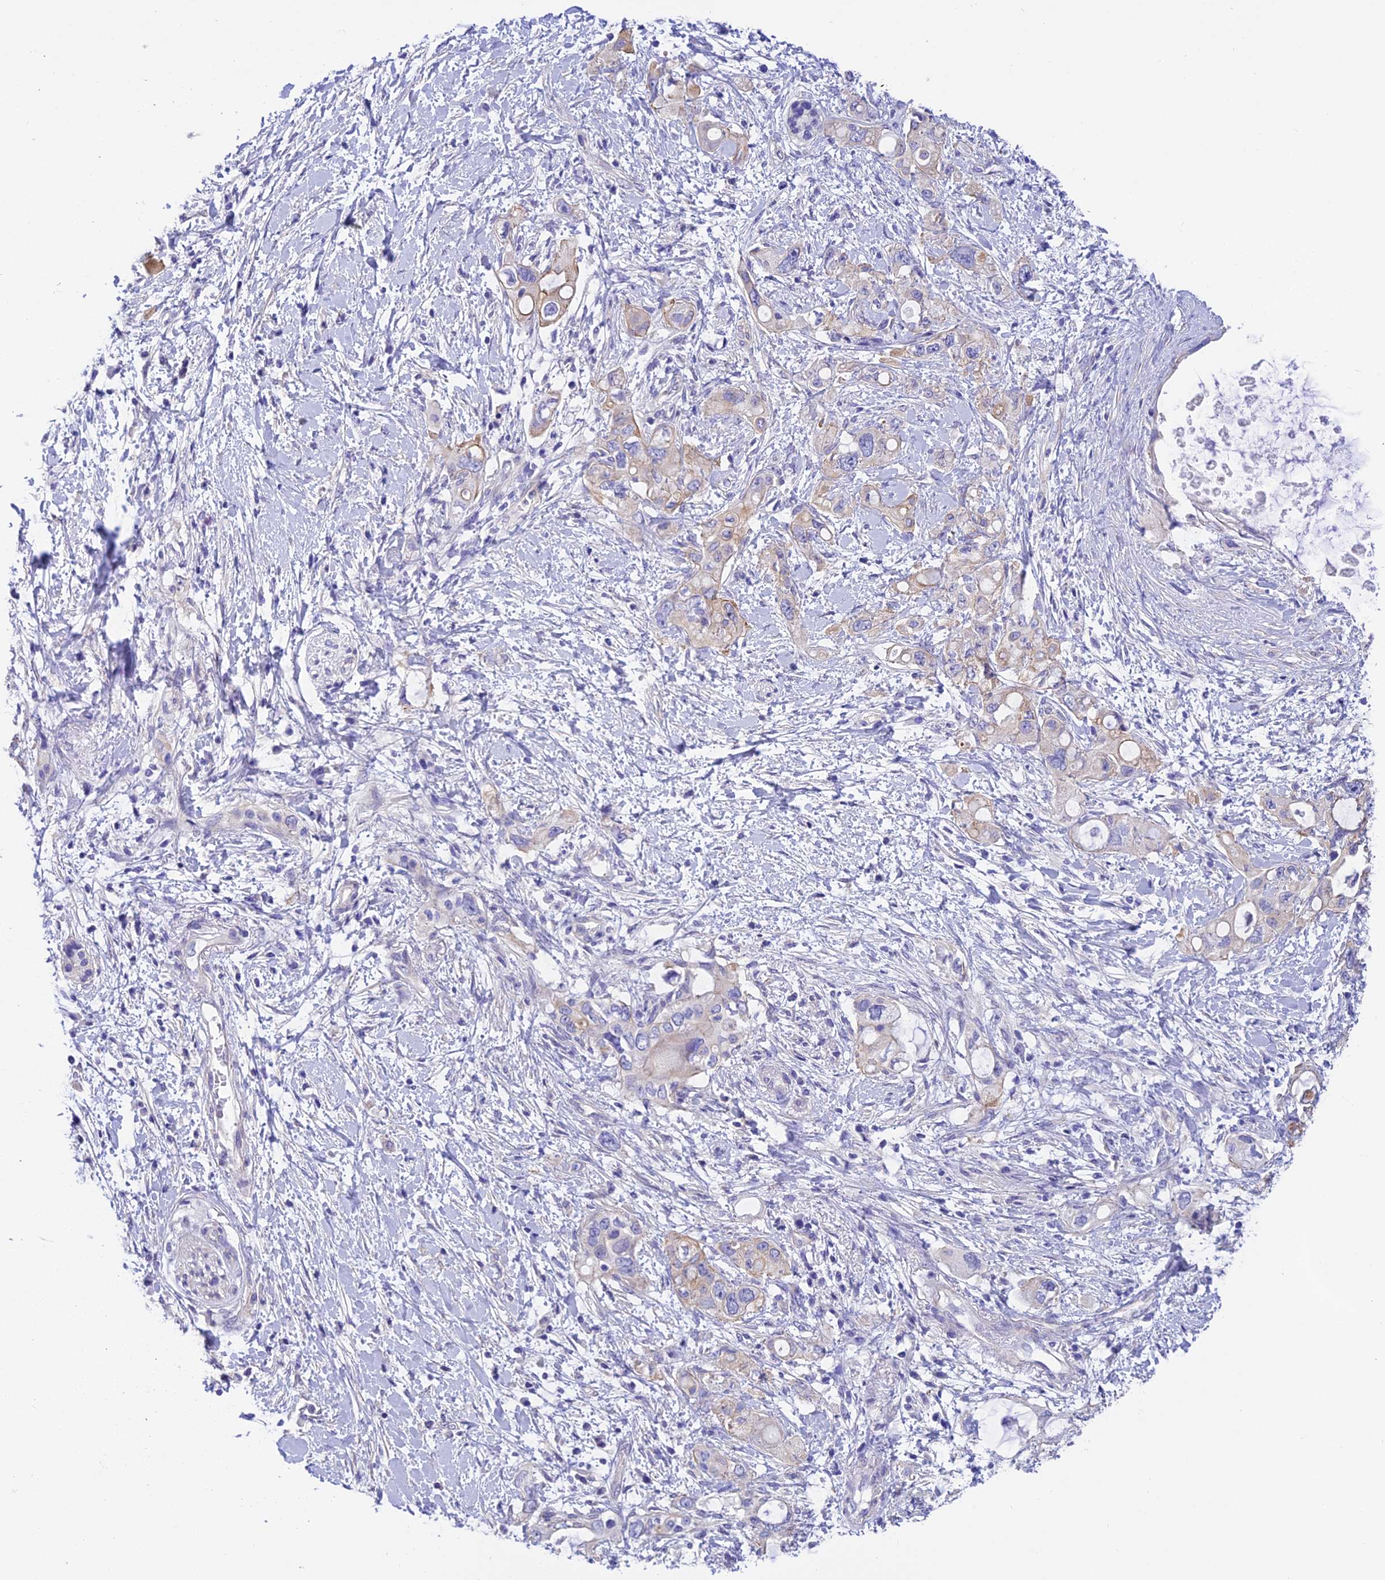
{"staining": {"intensity": "negative", "quantity": "none", "location": "none"}, "tissue": "pancreatic cancer", "cell_type": "Tumor cells", "image_type": "cancer", "snomed": [{"axis": "morphology", "description": "Adenocarcinoma, NOS"}, {"axis": "topography", "description": "Pancreas"}], "caption": "Histopathology image shows no significant protein expression in tumor cells of pancreatic cancer (adenocarcinoma). (DAB immunohistochemistry (IHC) with hematoxylin counter stain).", "gene": "C17orf67", "patient": {"sex": "female", "age": 56}}